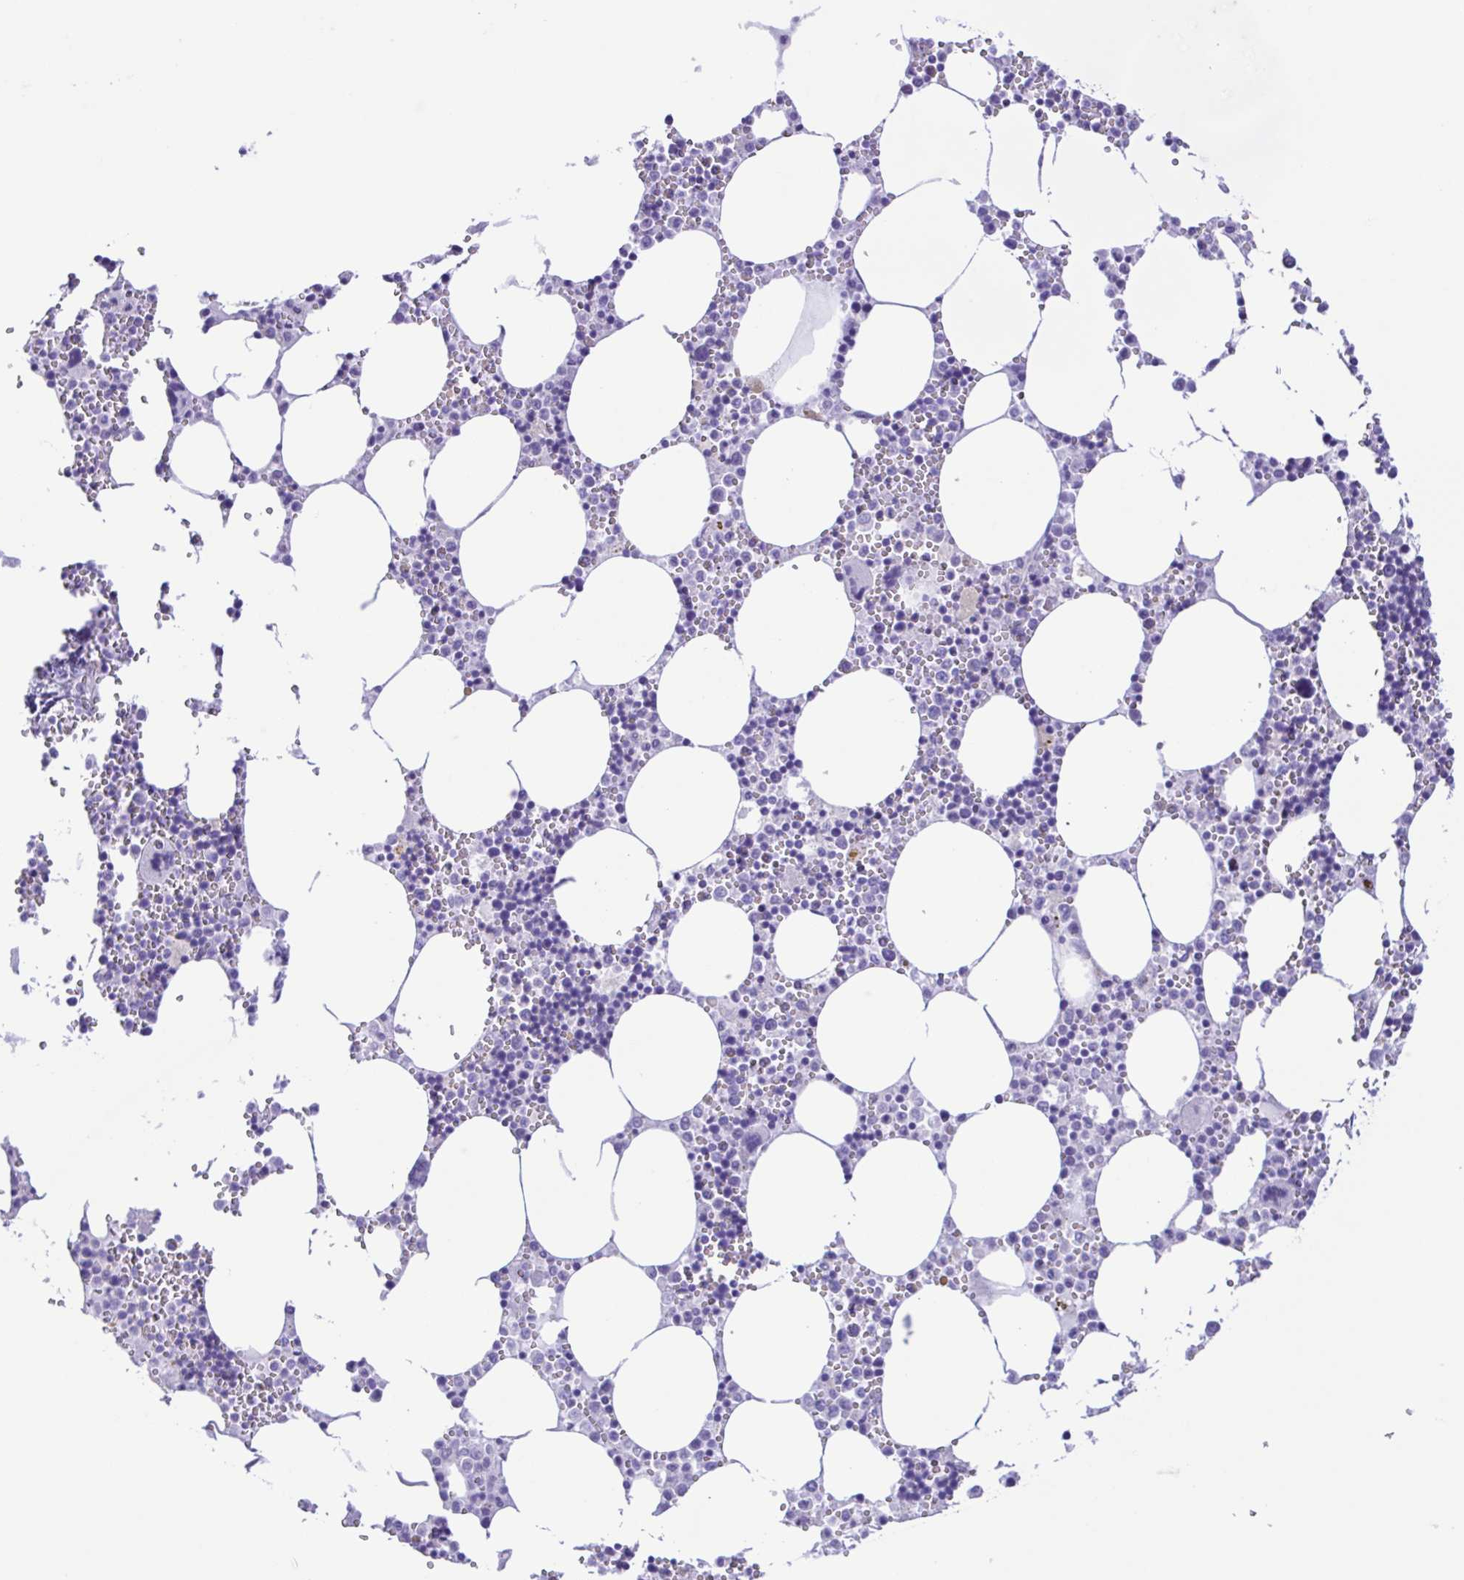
{"staining": {"intensity": "negative", "quantity": "none", "location": "none"}, "tissue": "bone marrow", "cell_type": "Hematopoietic cells", "image_type": "normal", "snomed": [{"axis": "morphology", "description": "Normal tissue, NOS"}, {"axis": "topography", "description": "Bone marrow"}], "caption": "Bone marrow stained for a protein using immunohistochemistry (IHC) displays no staining hematopoietic cells.", "gene": "CYP11A1", "patient": {"sex": "male", "age": 54}}